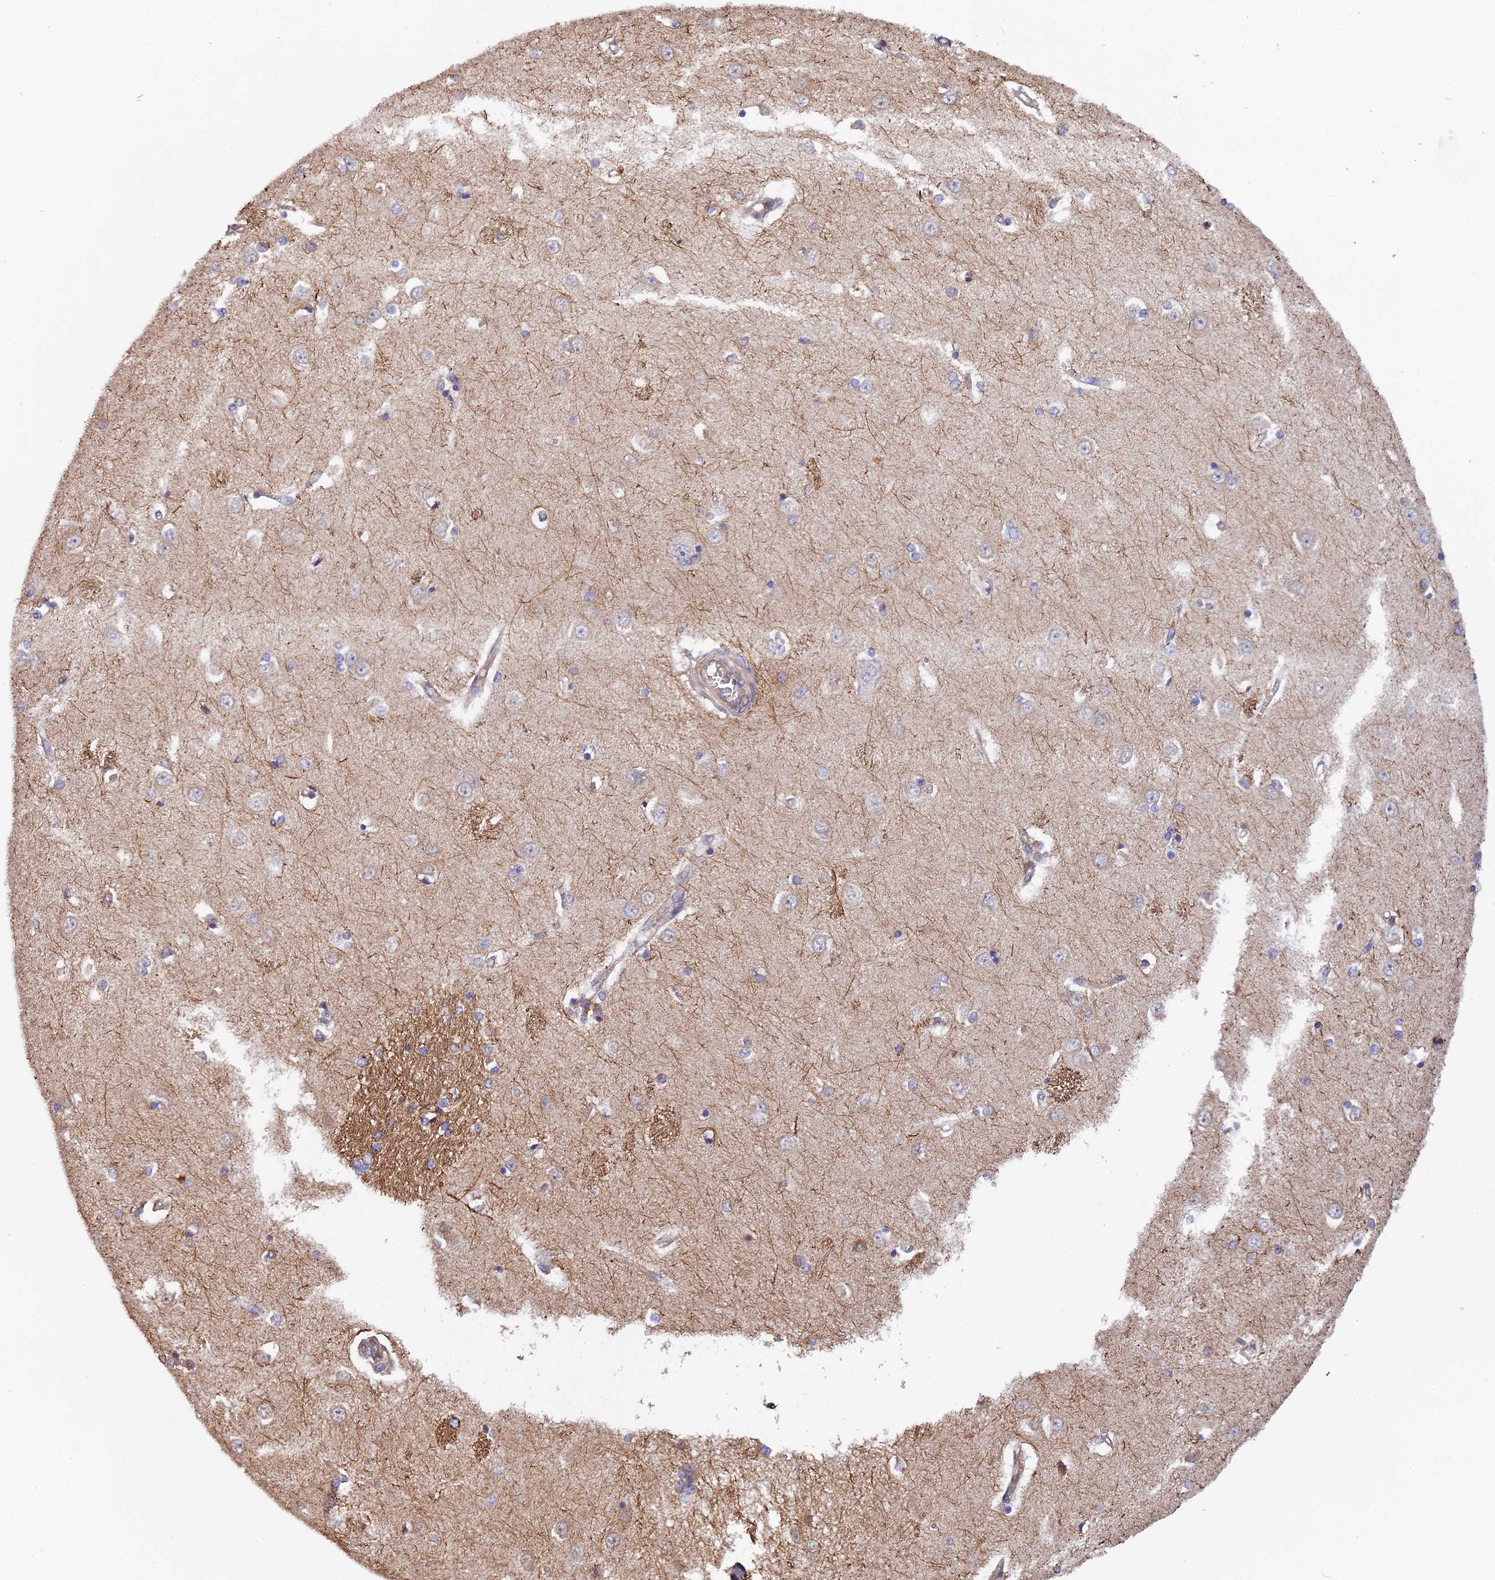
{"staining": {"intensity": "negative", "quantity": "none", "location": "none"}, "tissue": "caudate", "cell_type": "Glial cells", "image_type": "normal", "snomed": [{"axis": "morphology", "description": "Normal tissue, NOS"}, {"axis": "topography", "description": "Lateral ventricle wall"}], "caption": "Glial cells show no significant positivity in normal caudate. Nuclei are stained in blue.", "gene": "CCDC153", "patient": {"sex": "male", "age": 37}}